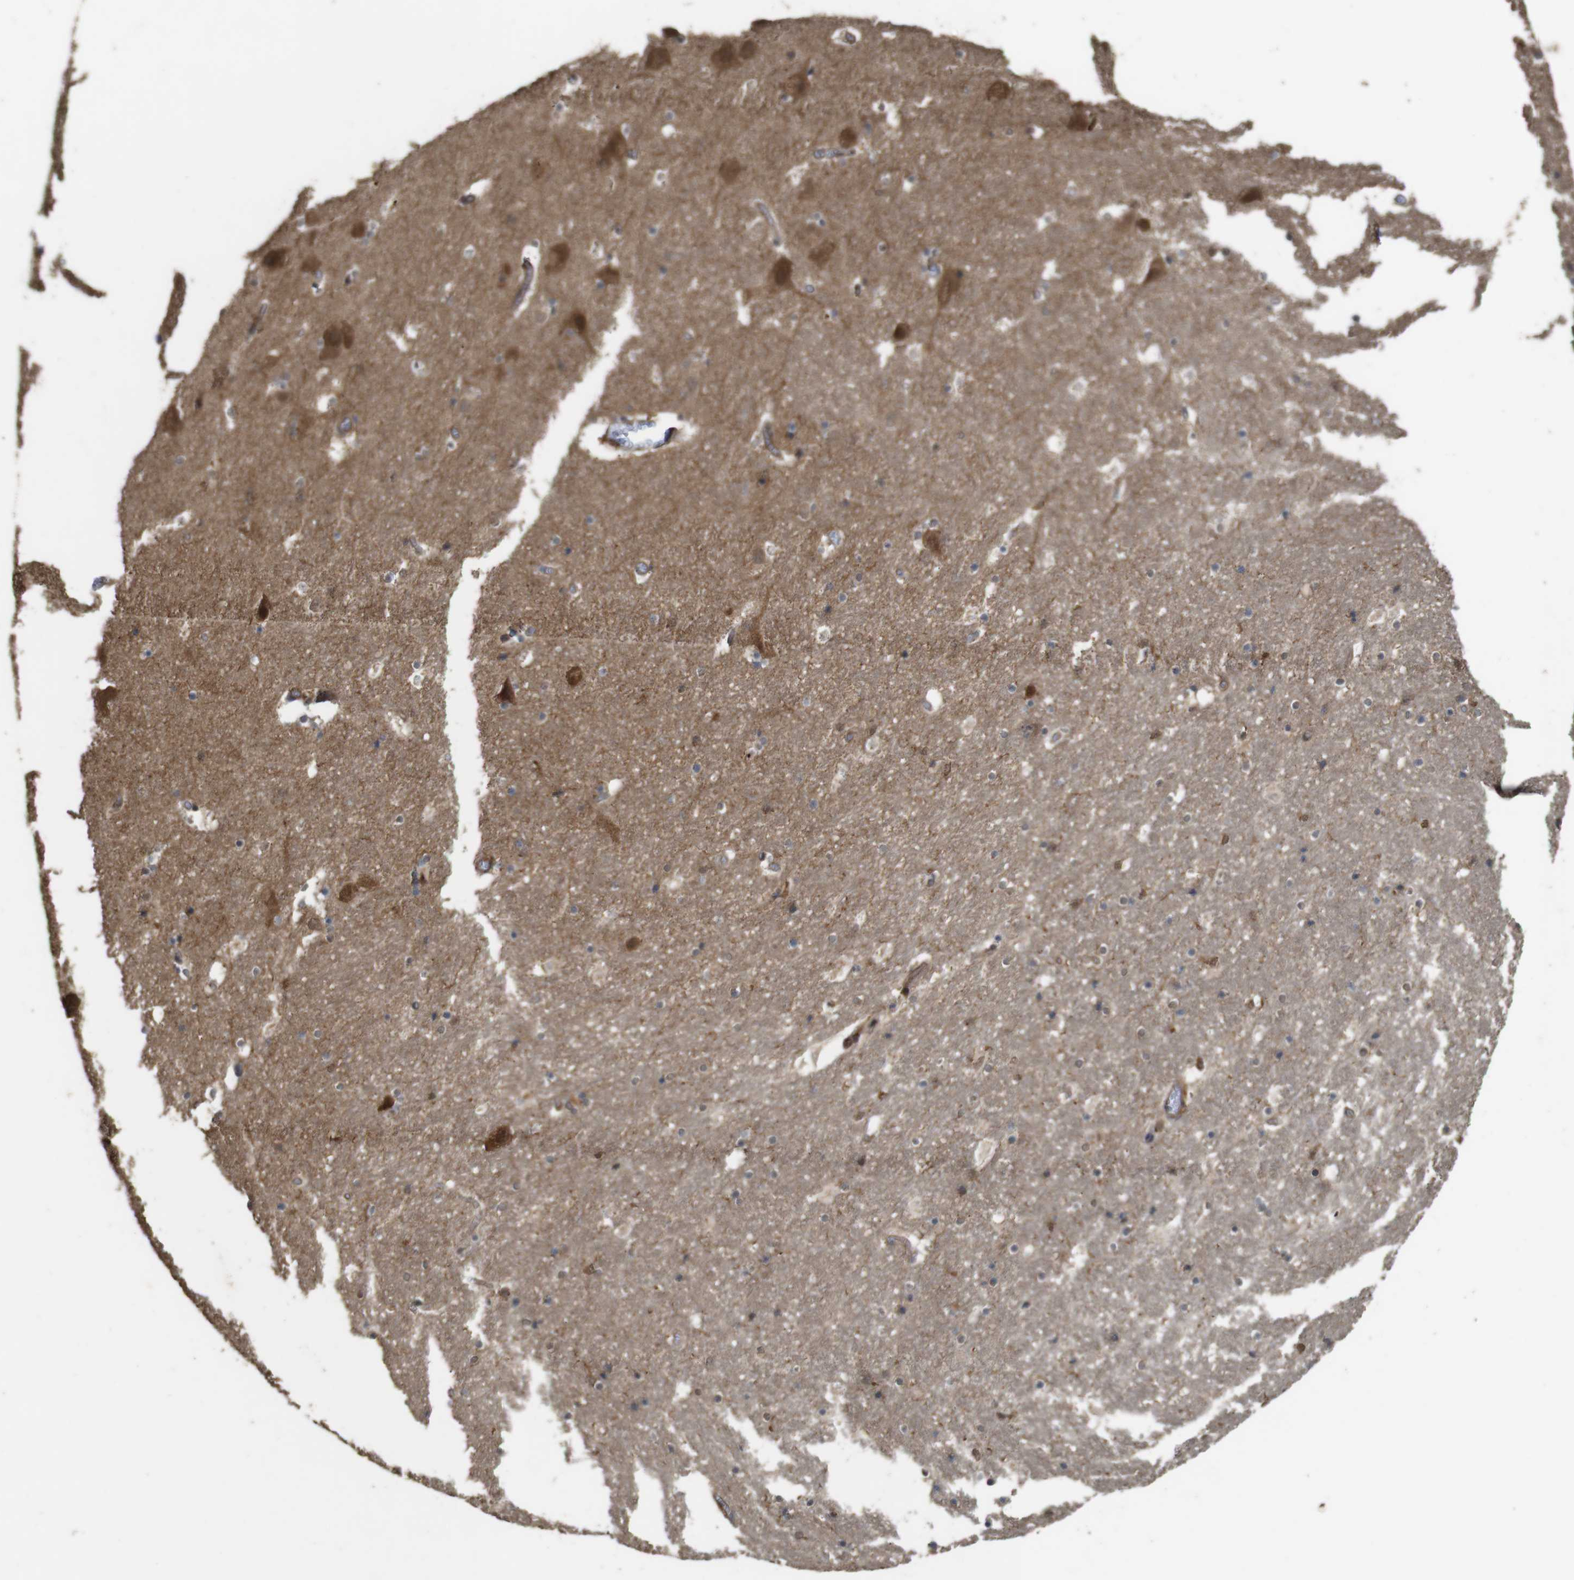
{"staining": {"intensity": "moderate", "quantity": "<25%", "location": "cytoplasmic/membranous"}, "tissue": "hippocampus", "cell_type": "Glial cells", "image_type": "normal", "snomed": [{"axis": "morphology", "description": "Normal tissue, NOS"}, {"axis": "topography", "description": "Hippocampus"}], "caption": "An IHC image of benign tissue is shown. Protein staining in brown labels moderate cytoplasmic/membranous positivity in hippocampus within glial cells.", "gene": "BAG4", "patient": {"sex": "male", "age": 45}}